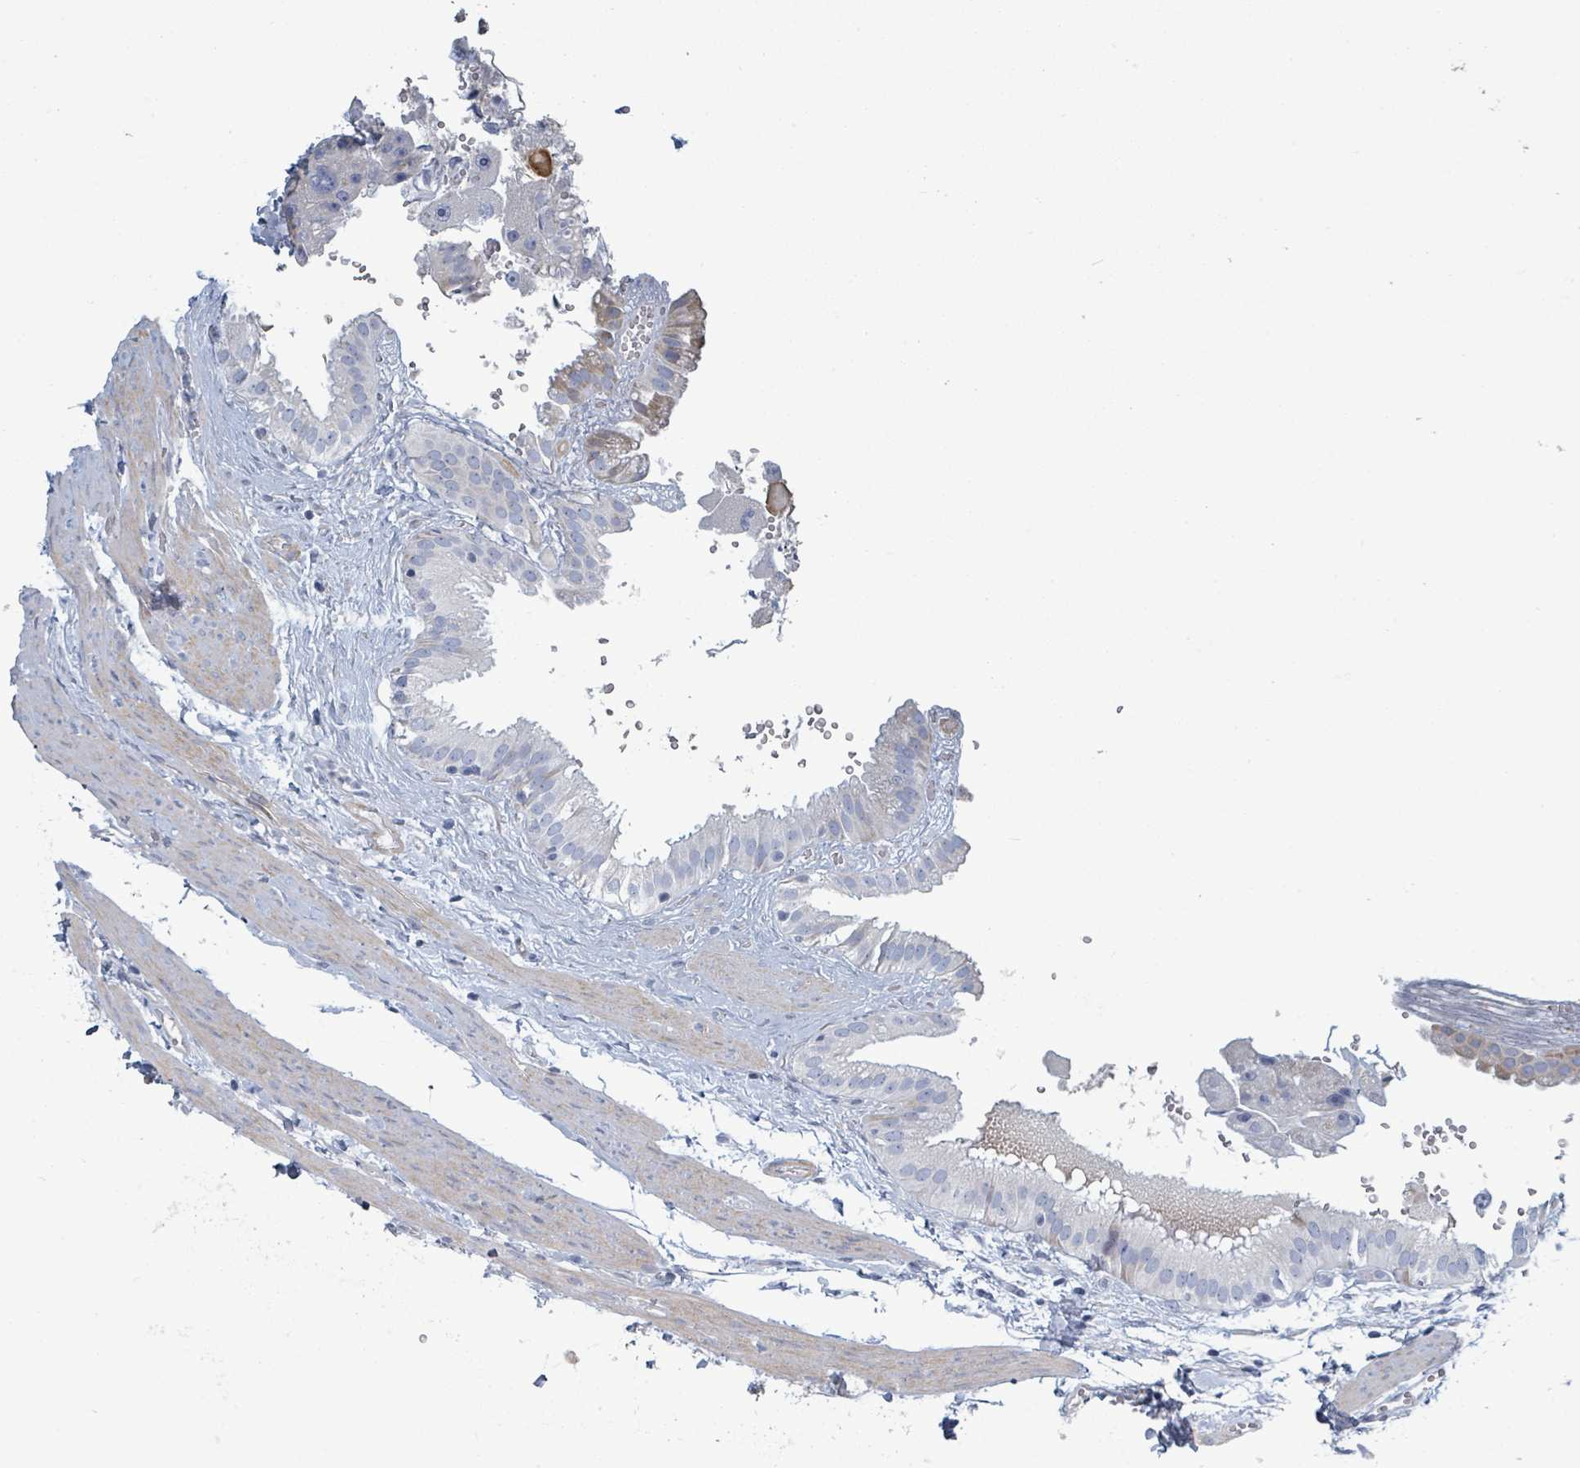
{"staining": {"intensity": "negative", "quantity": "none", "location": "none"}, "tissue": "gallbladder", "cell_type": "Glandular cells", "image_type": "normal", "snomed": [{"axis": "morphology", "description": "Normal tissue, NOS"}, {"axis": "topography", "description": "Gallbladder"}], "caption": "A micrograph of gallbladder stained for a protein exhibits no brown staining in glandular cells. The staining was performed using DAB (3,3'-diaminobenzidine) to visualize the protein expression in brown, while the nuclei were stained in blue with hematoxylin (Magnification: 20x).", "gene": "RAB33B", "patient": {"sex": "female", "age": 61}}